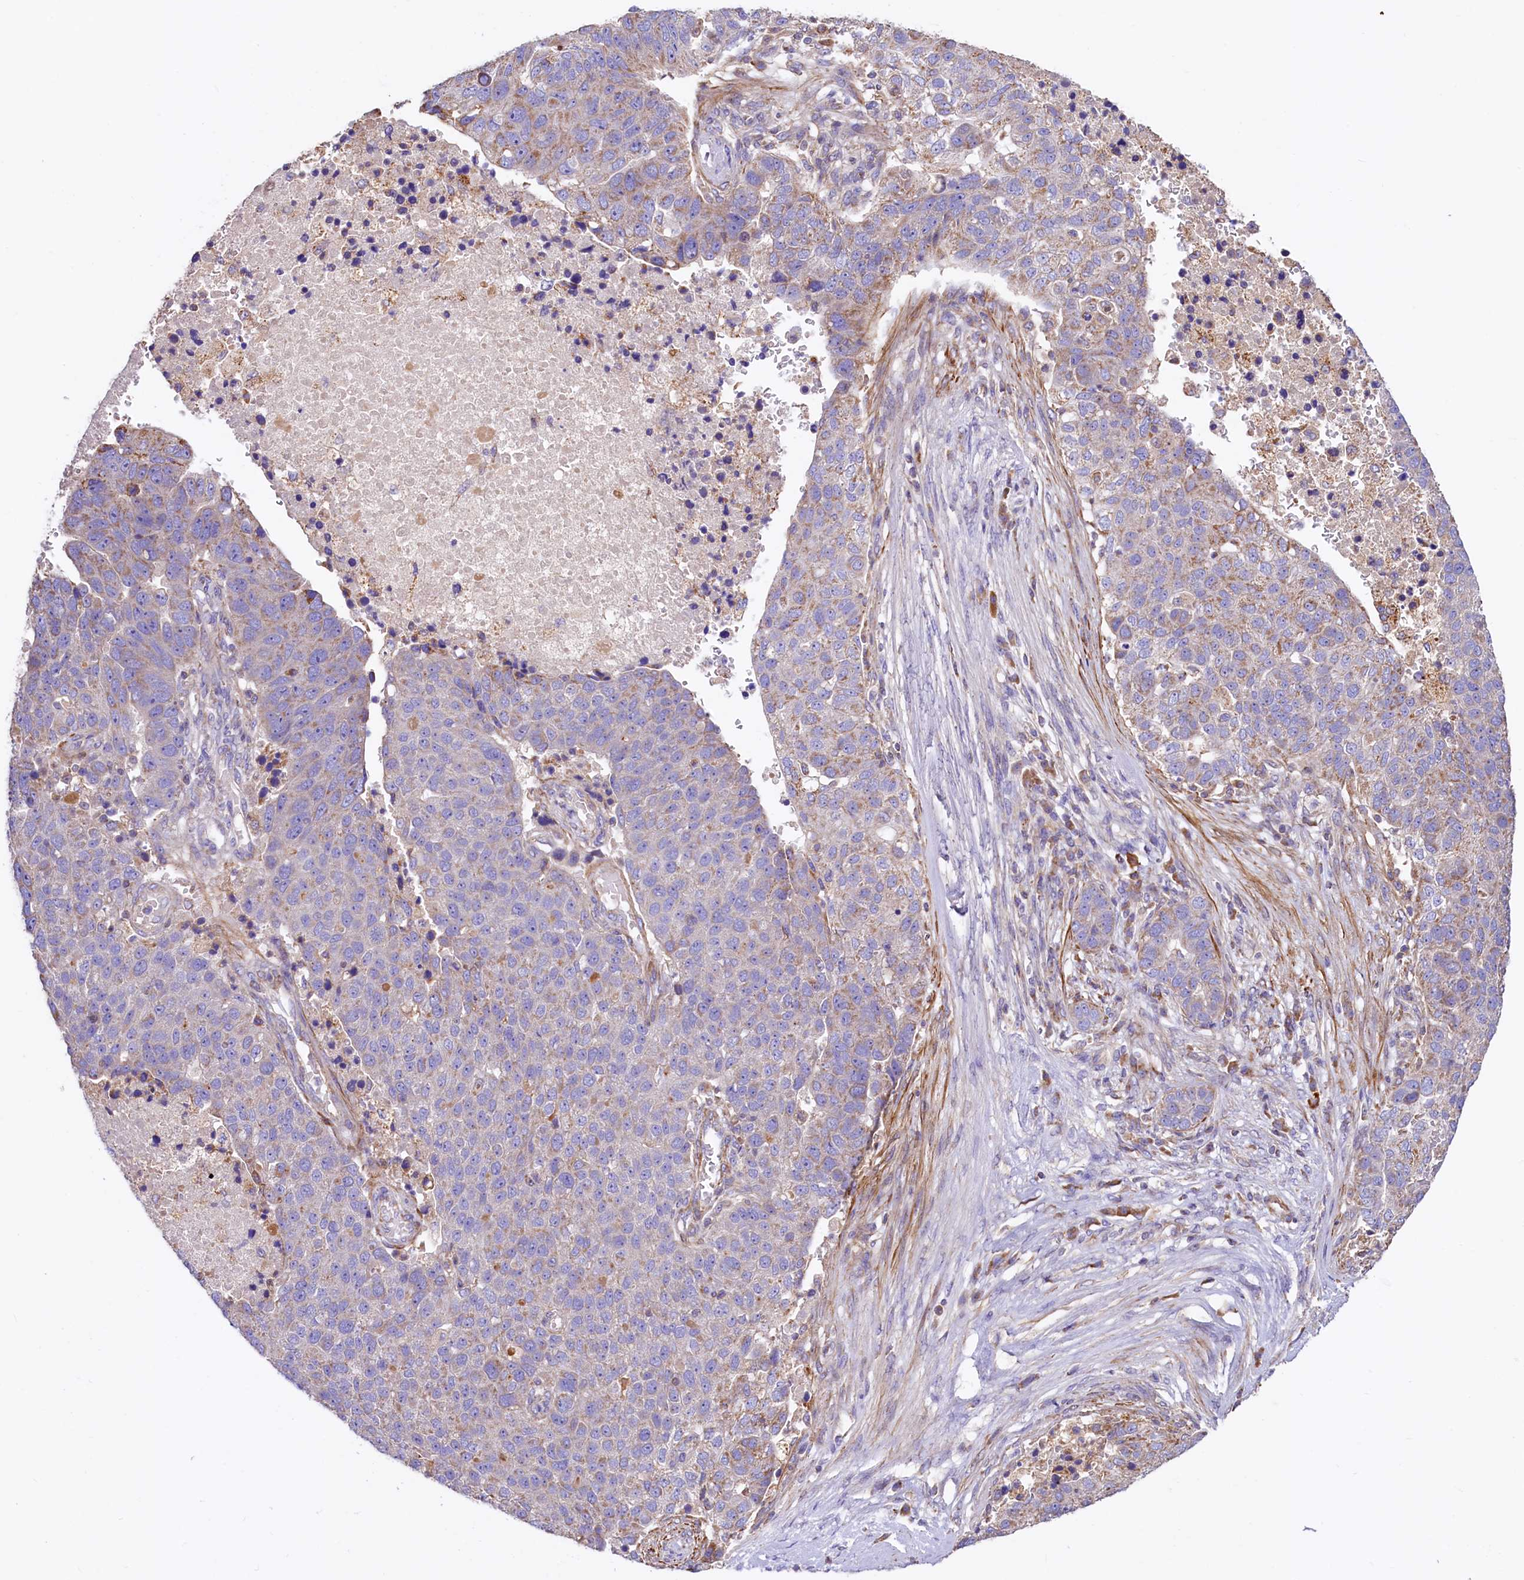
{"staining": {"intensity": "negative", "quantity": "none", "location": "none"}, "tissue": "pancreatic cancer", "cell_type": "Tumor cells", "image_type": "cancer", "snomed": [{"axis": "morphology", "description": "Adenocarcinoma, NOS"}, {"axis": "topography", "description": "Pancreas"}], "caption": "This is a photomicrograph of immunohistochemistry (IHC) staining of pancreatic adenocarcinoma, which shows no expression in tumor cells.", "gene": "CIAO3", "patient": {"sex": "female", "age": 61}}